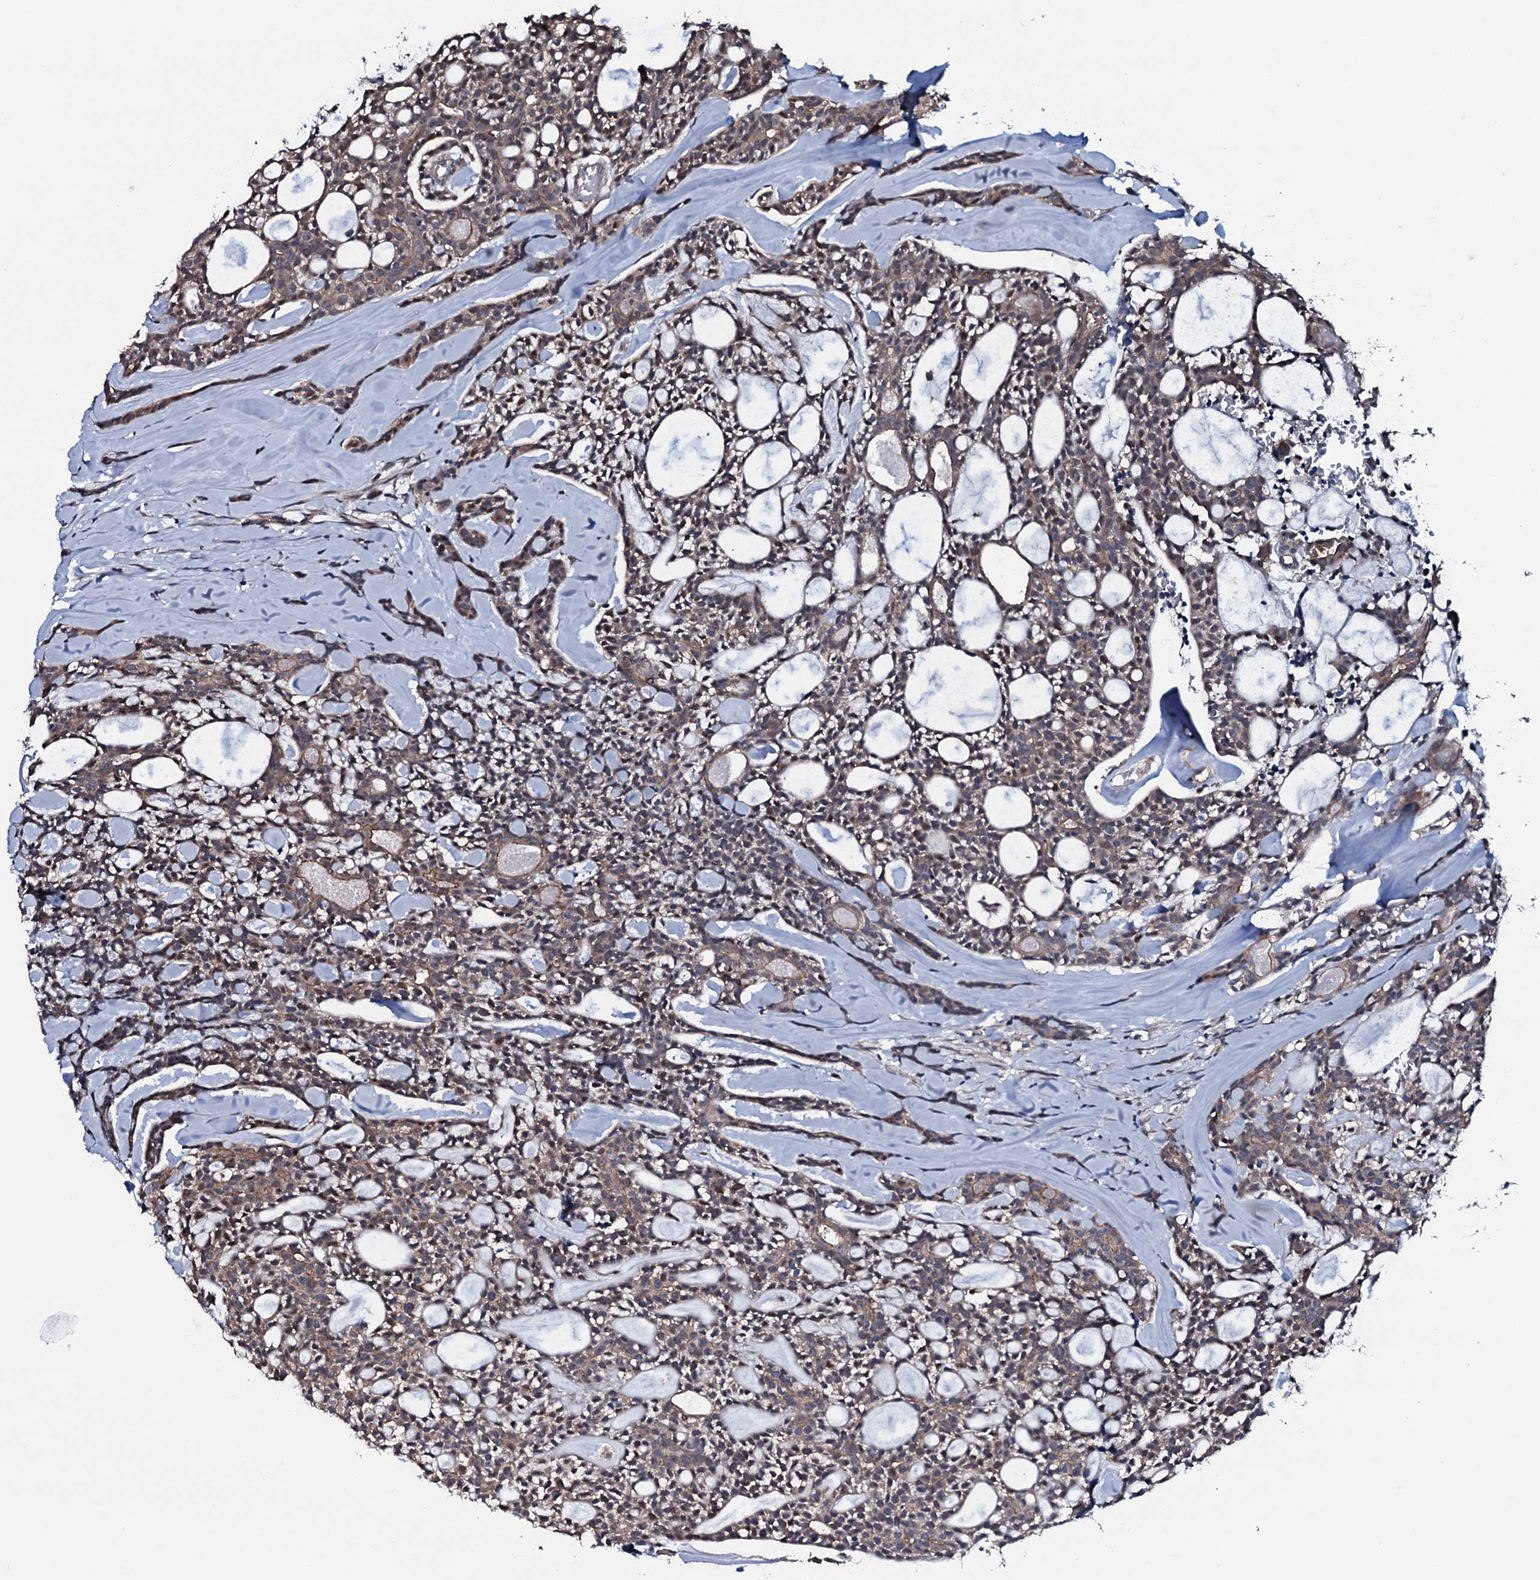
{"staining": {"intensity": "weak", "quantity": ">75%", "location": "cytoplasmic/membranous"}, "tissue": "head and neck cancer", "cell_type": "Tumor cells", "image_type": "cancer", "snomed": [{"axis": "morphology", "description": "Adenocarcinoma, NOS"}, {"axis": "topography", "description": "Salivary gland"}, {"axis": "topography", "description": "Head-Neck"}], "caption": "Protein expression analysis of human head and neck adenocarcinoma reveals weak cytoplasmic/membranous expression in approximately >75% of tumor cells.", "gene": "OGFOD2", "patient": {"sex": "male", "age": 55}}